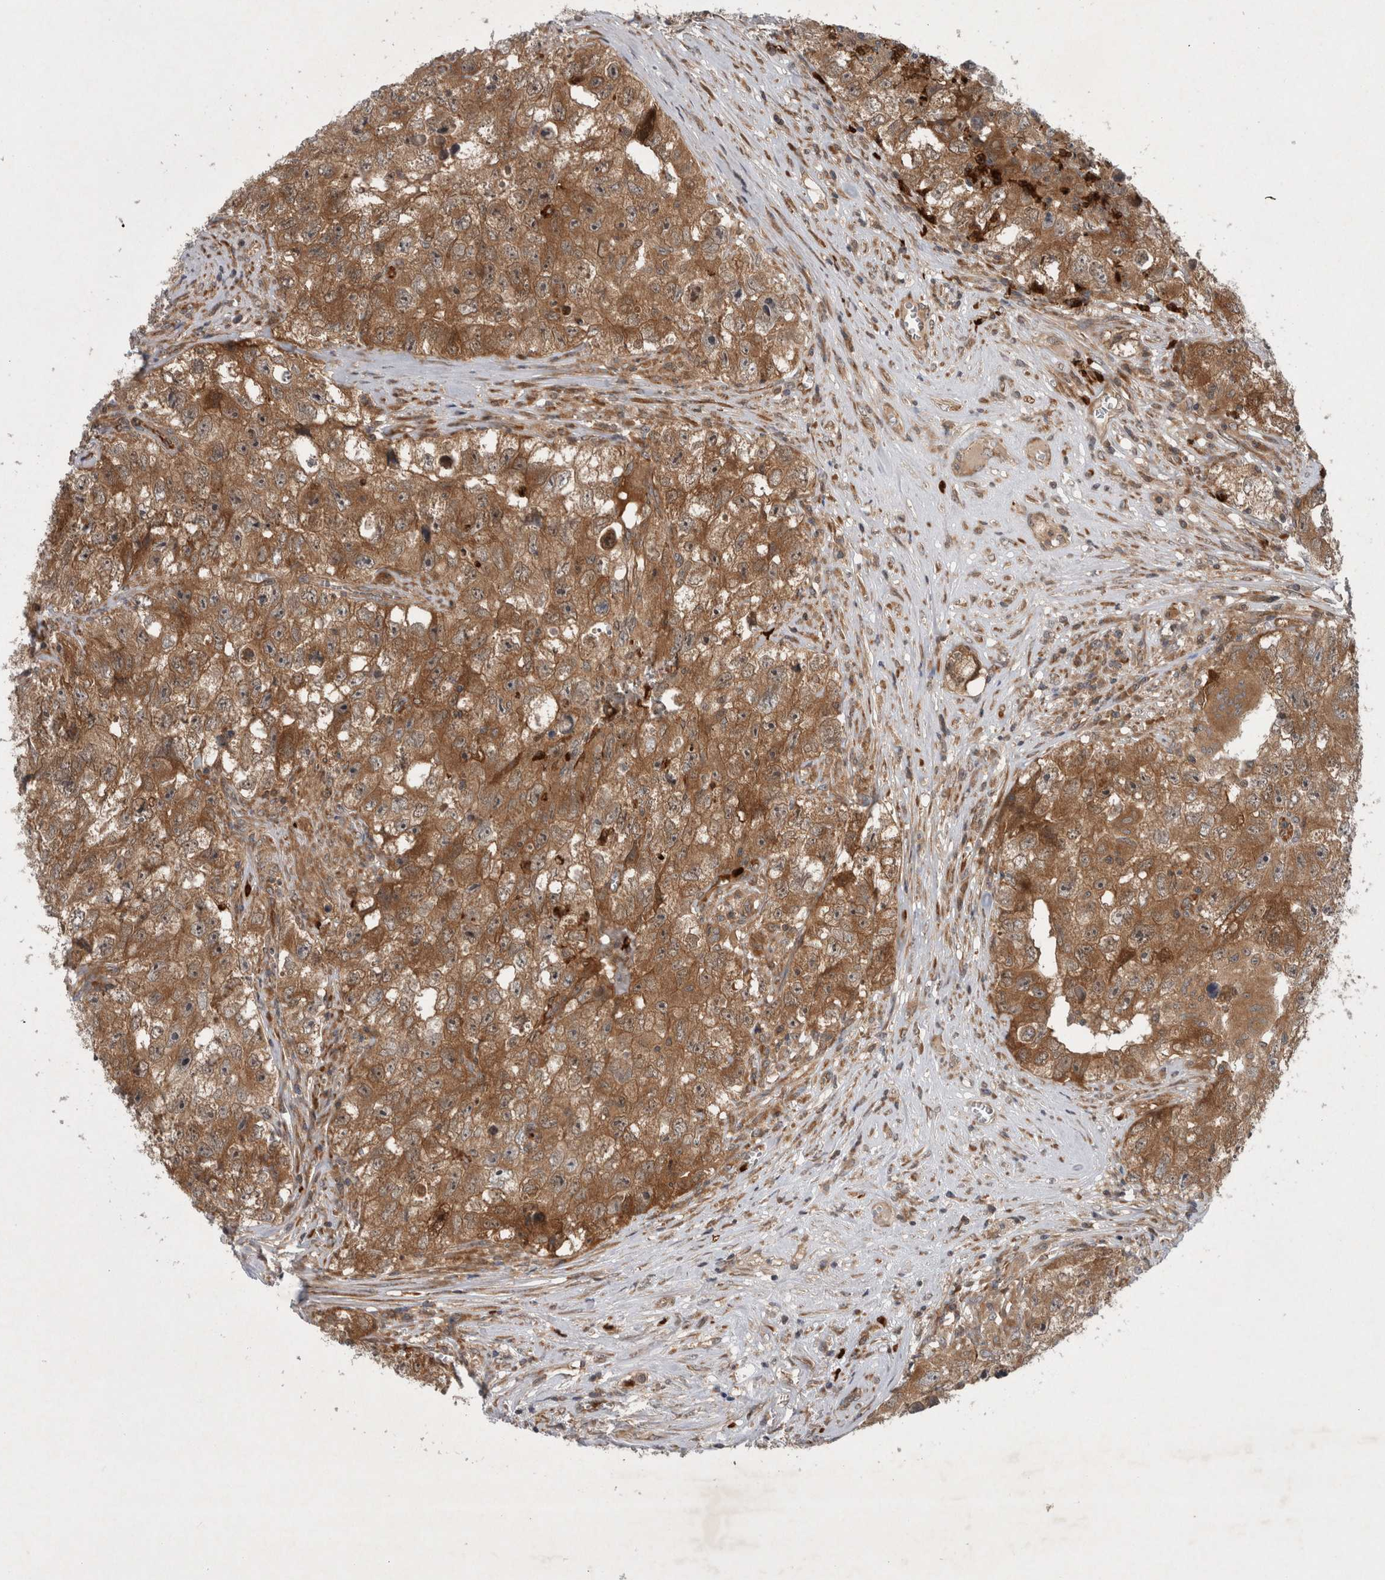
{"staining": {"intensity": "moderate", "quantity": ">75%", "location": "cytoplasmic/membranous"}, "tissue": "testis cancer", "cell_type": "Tumor cells", "image_type": "cancer", "snomed": [{"axis": "morphology", "description": "Seminoma, NOS"}, {"axis": "morphology", "description": "Carcinoma, Embryonal, NOS"}, {"axis": "topography", "description": "Testis"}], "caption": "This photomicrograph shows immunohistochemistry (IHC) staining of embryonal carcinoma (testis), with medium moderate cytoplasmic/membranous expression in approximately >75% of tumor cells.", "gene": "PDCD2", "patient": {"sex": "male", "age": 43}}